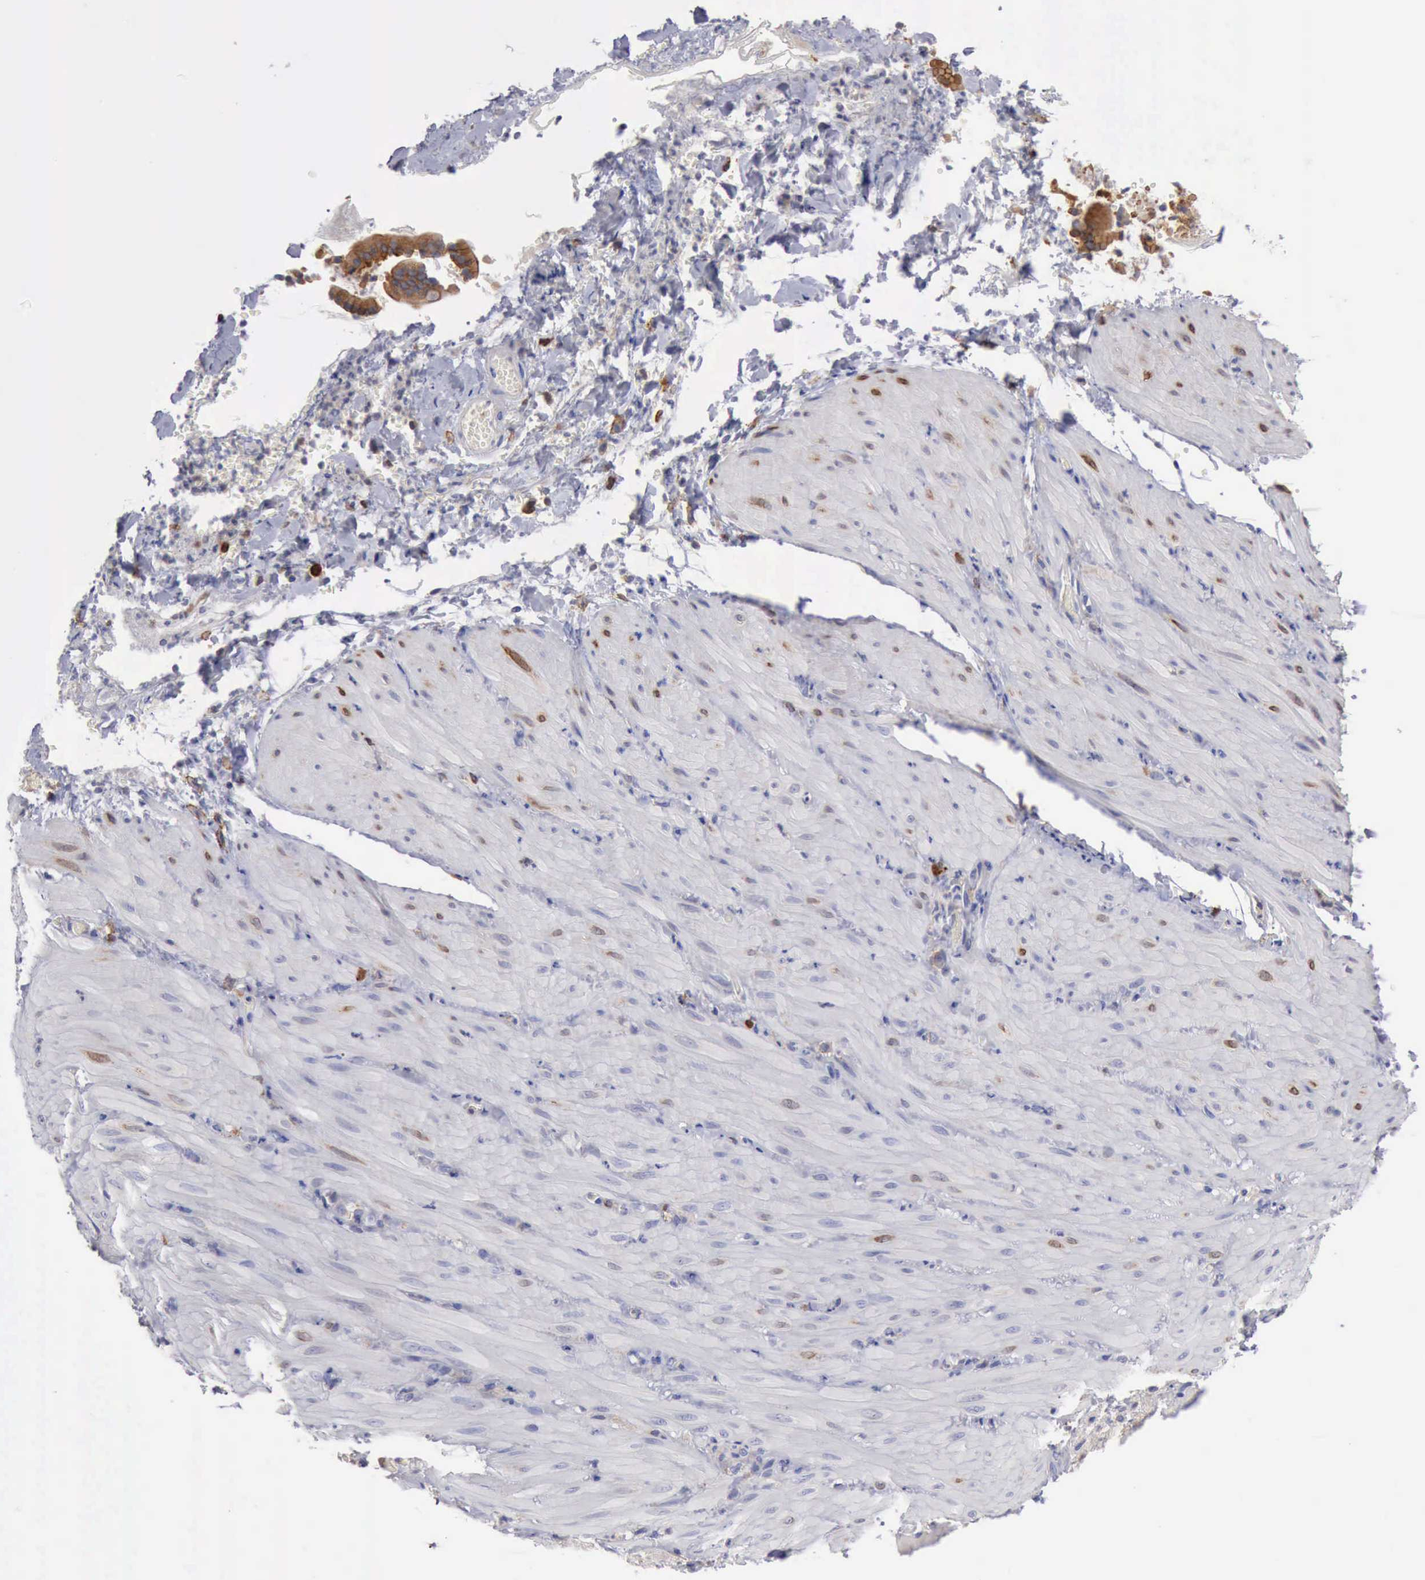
{"staining": {"intensity": "moderate", "quantity": "<25%", "location": "nuclear"}, "tissue": "smooth muscle", "cell_type": "Smooth muscle cells", "image_type": "normal", "snomed": [{"axis": "morphology", "description": "Normal tissue, NOS"}, {"axis": "topography", "description": "Duodenum"}], "caption": "Protein analysis of unremarkable smooth muscle exhibits moderate nuclear expression in approximately <25% of smooth muscle cells. The staining was performed using DAB (3,3'-diaminobenzidine) to visualize the protein expression in brown, while the nuclei were stained in blue with hematoxylin (Magnification: 20x).", "gene": "PTGS2", "patient": {"sex": "male", "age": 63}}